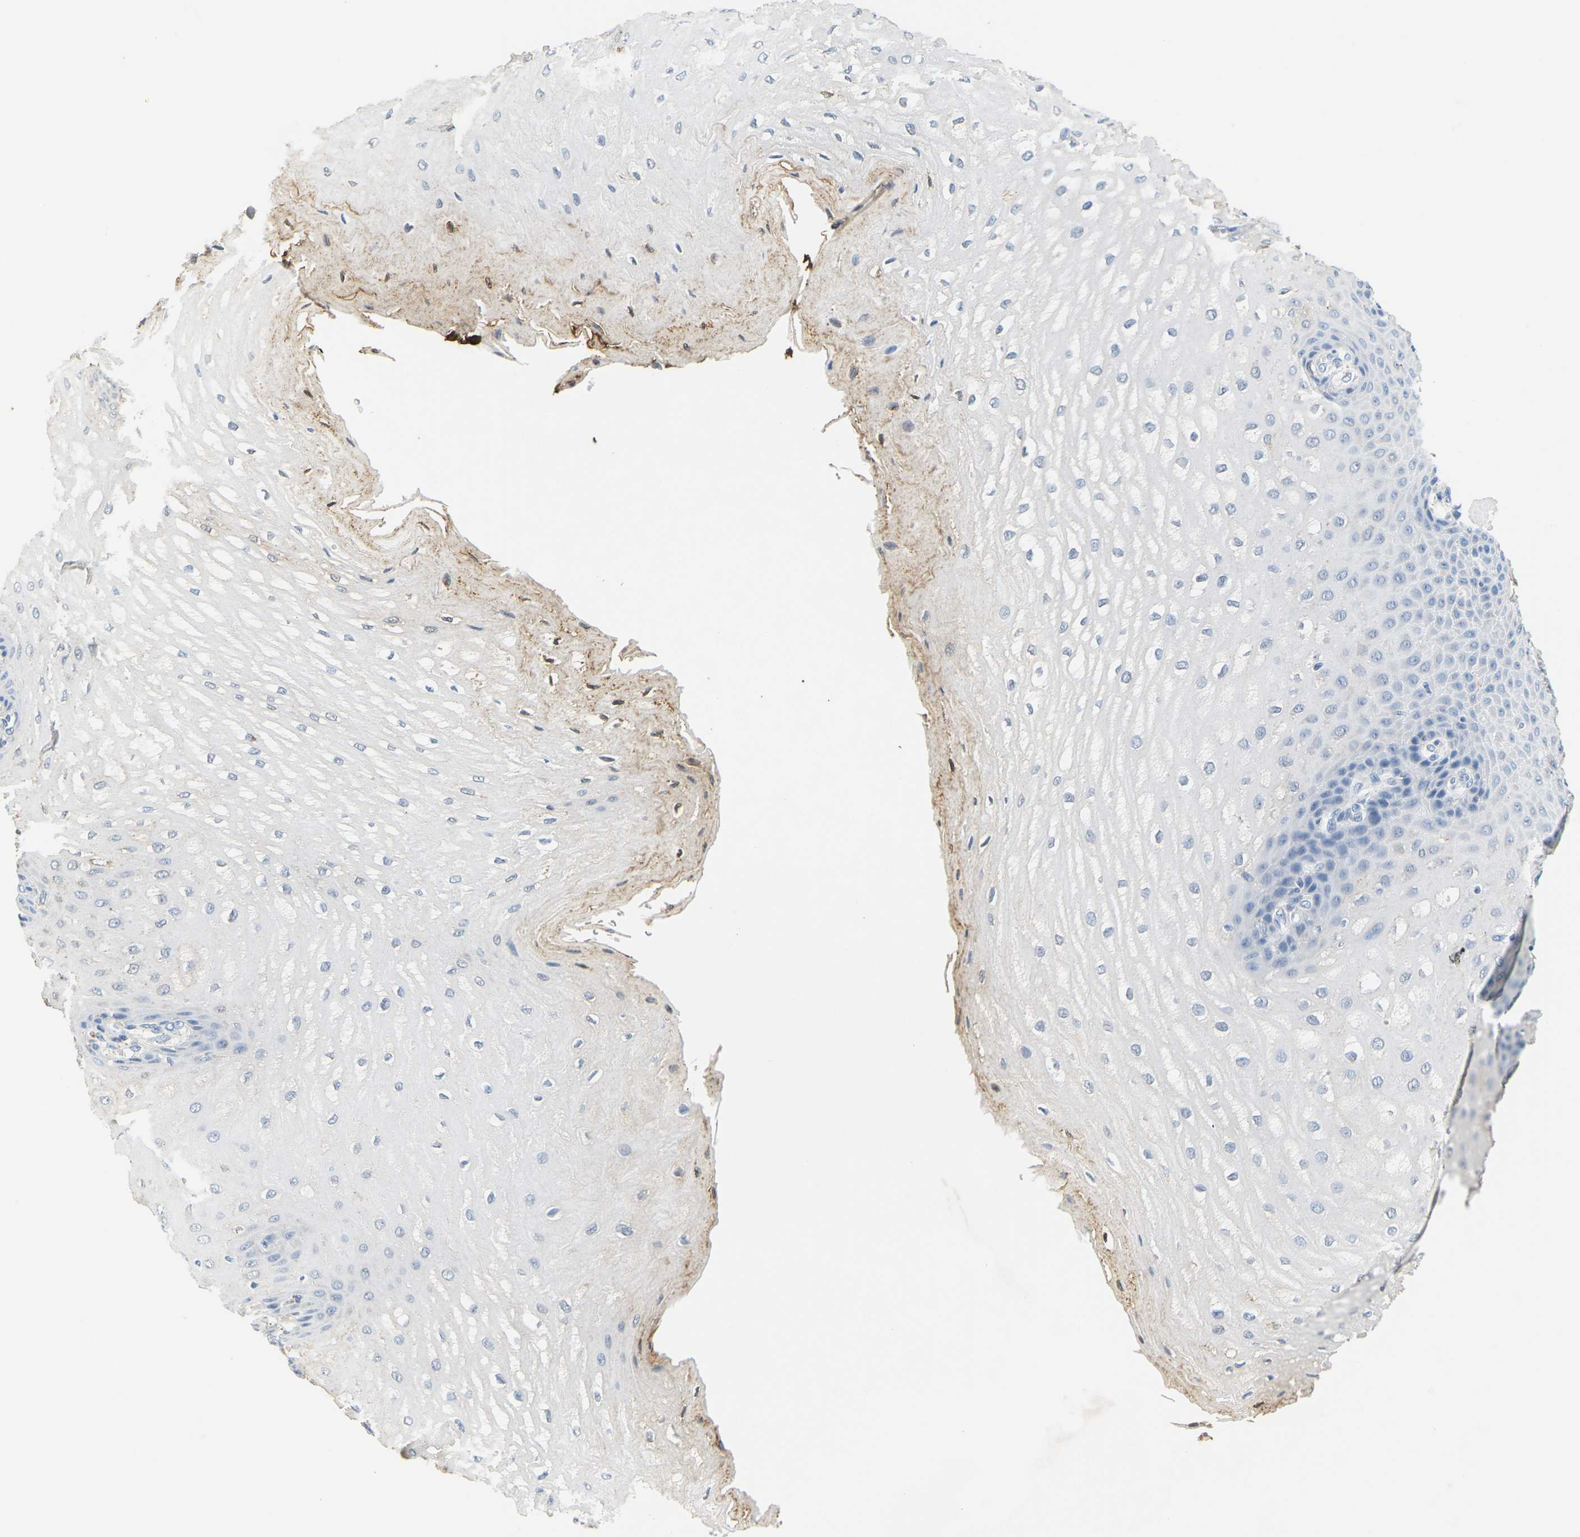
{"staining": {"intensity": "negative", "quantity": "none", "location": "none"}, "tissue": "esophagus", "cell_type": "Squamous epithelial cells", "image_type": "normal", "snomed": [{"axis": "morphology", "description": "Normal tissue, NOS"}, {"axis": "topography", "description": "Esophagus"}], "caption": "This is an IHC micrograph of benign human esophagus. There is no expression in squamous epithelial cells.", "gene": "ADM", "patient": {"sex": "male", "age": 54}}